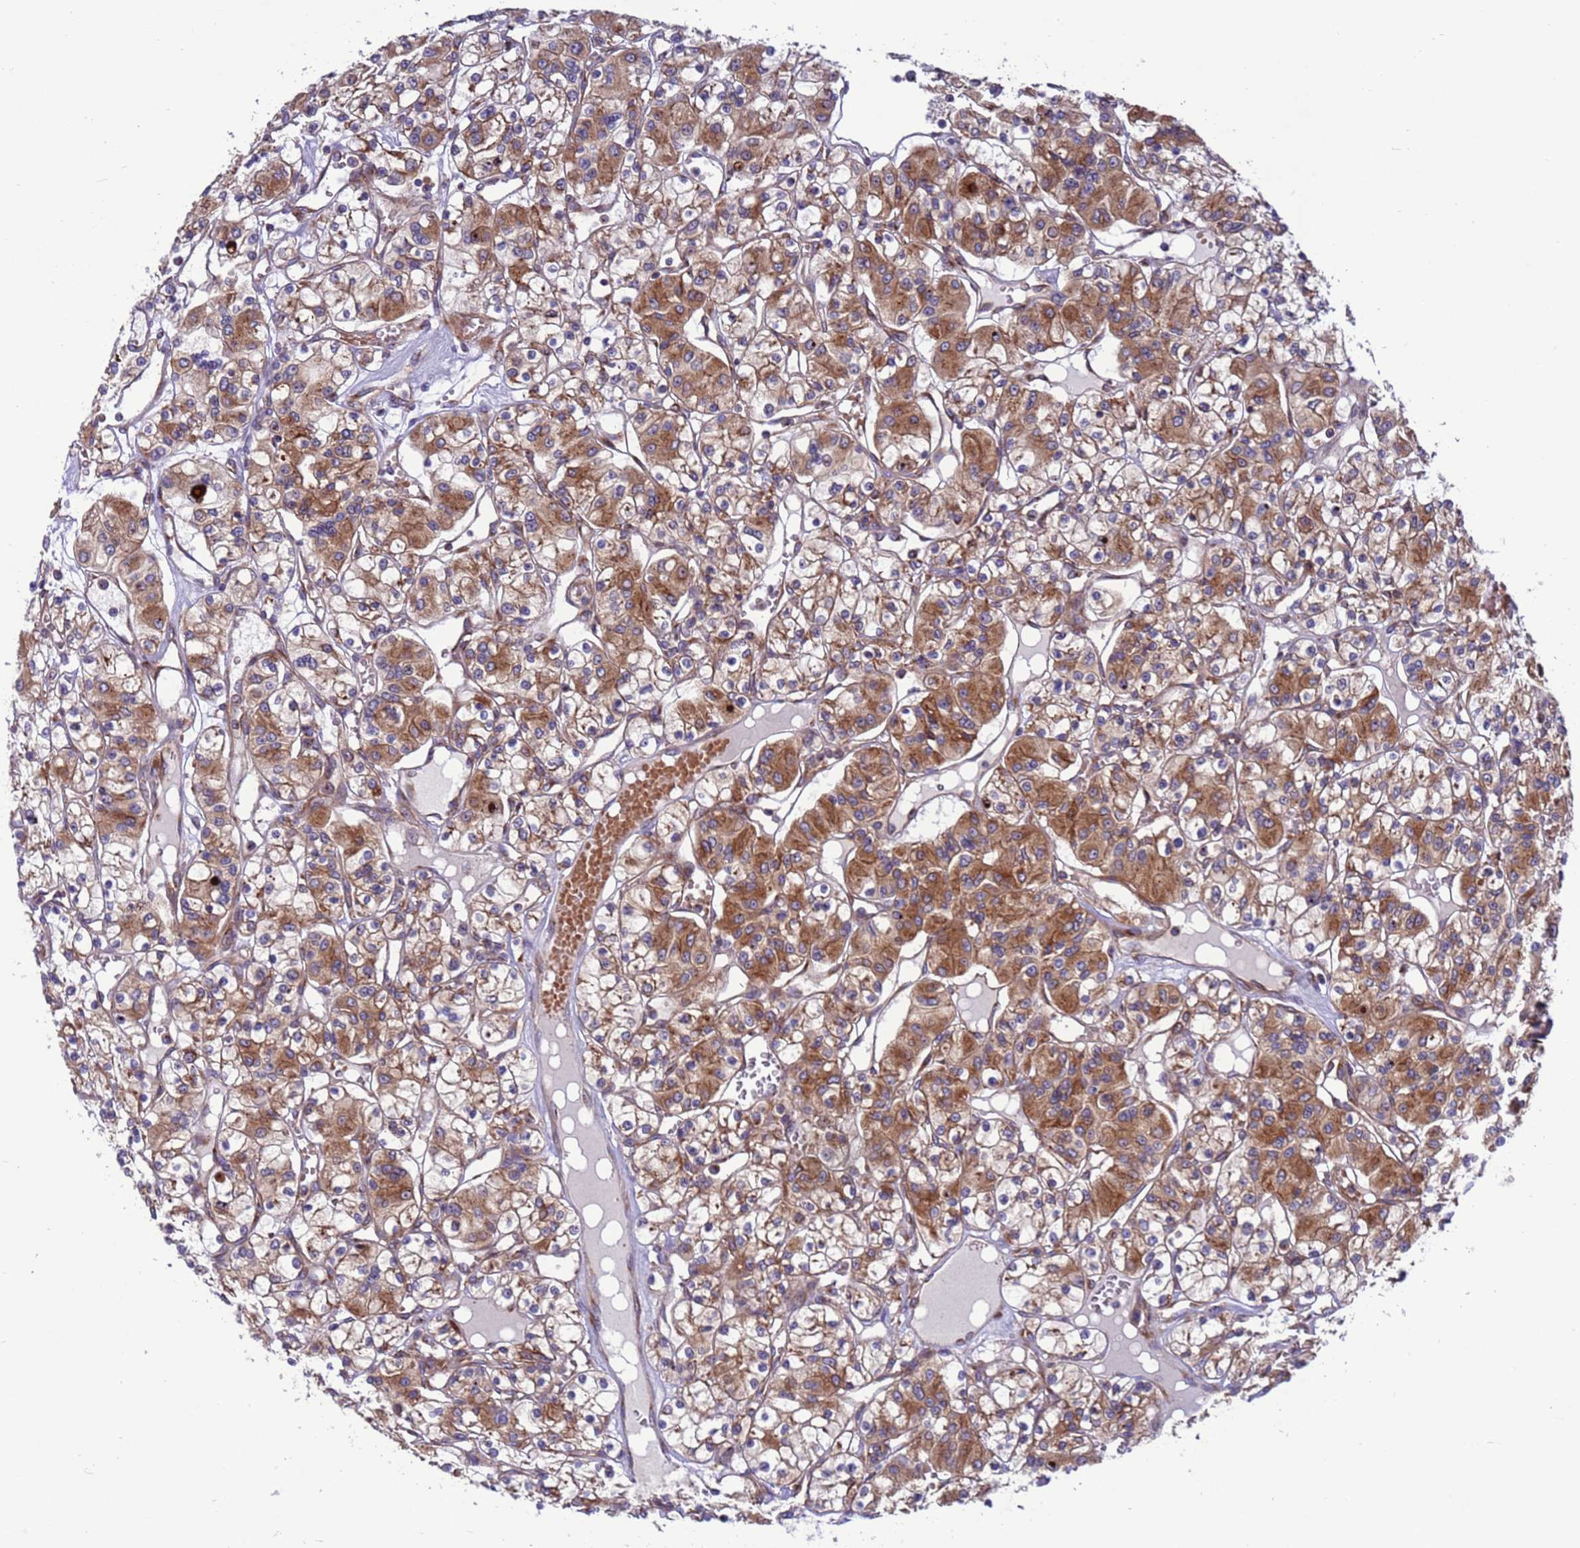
{"staining": {"intensity": "moderate", "quantity": ">75%", "location": "cytoplasmic/membranous"}, "tissue": "renal cancer", "cell_type": "Tumor cells", "image_type": "cancer", "snomed": [{"axis": "morphology", "description": "Adenocarcinoma, NOS"}, {"axis": "topography", "description": "Kidney"}], "caption": "Immunohistochemistry (DAB (3,3'-diaminobenzidine)) staining of human renal cancer reveals moderate cytoplasmic/membranous protein staining in approximately >75% of tumor cells.", "gene": "ZC3HAV1", "patient": {"sex": "female", "age": 59}}